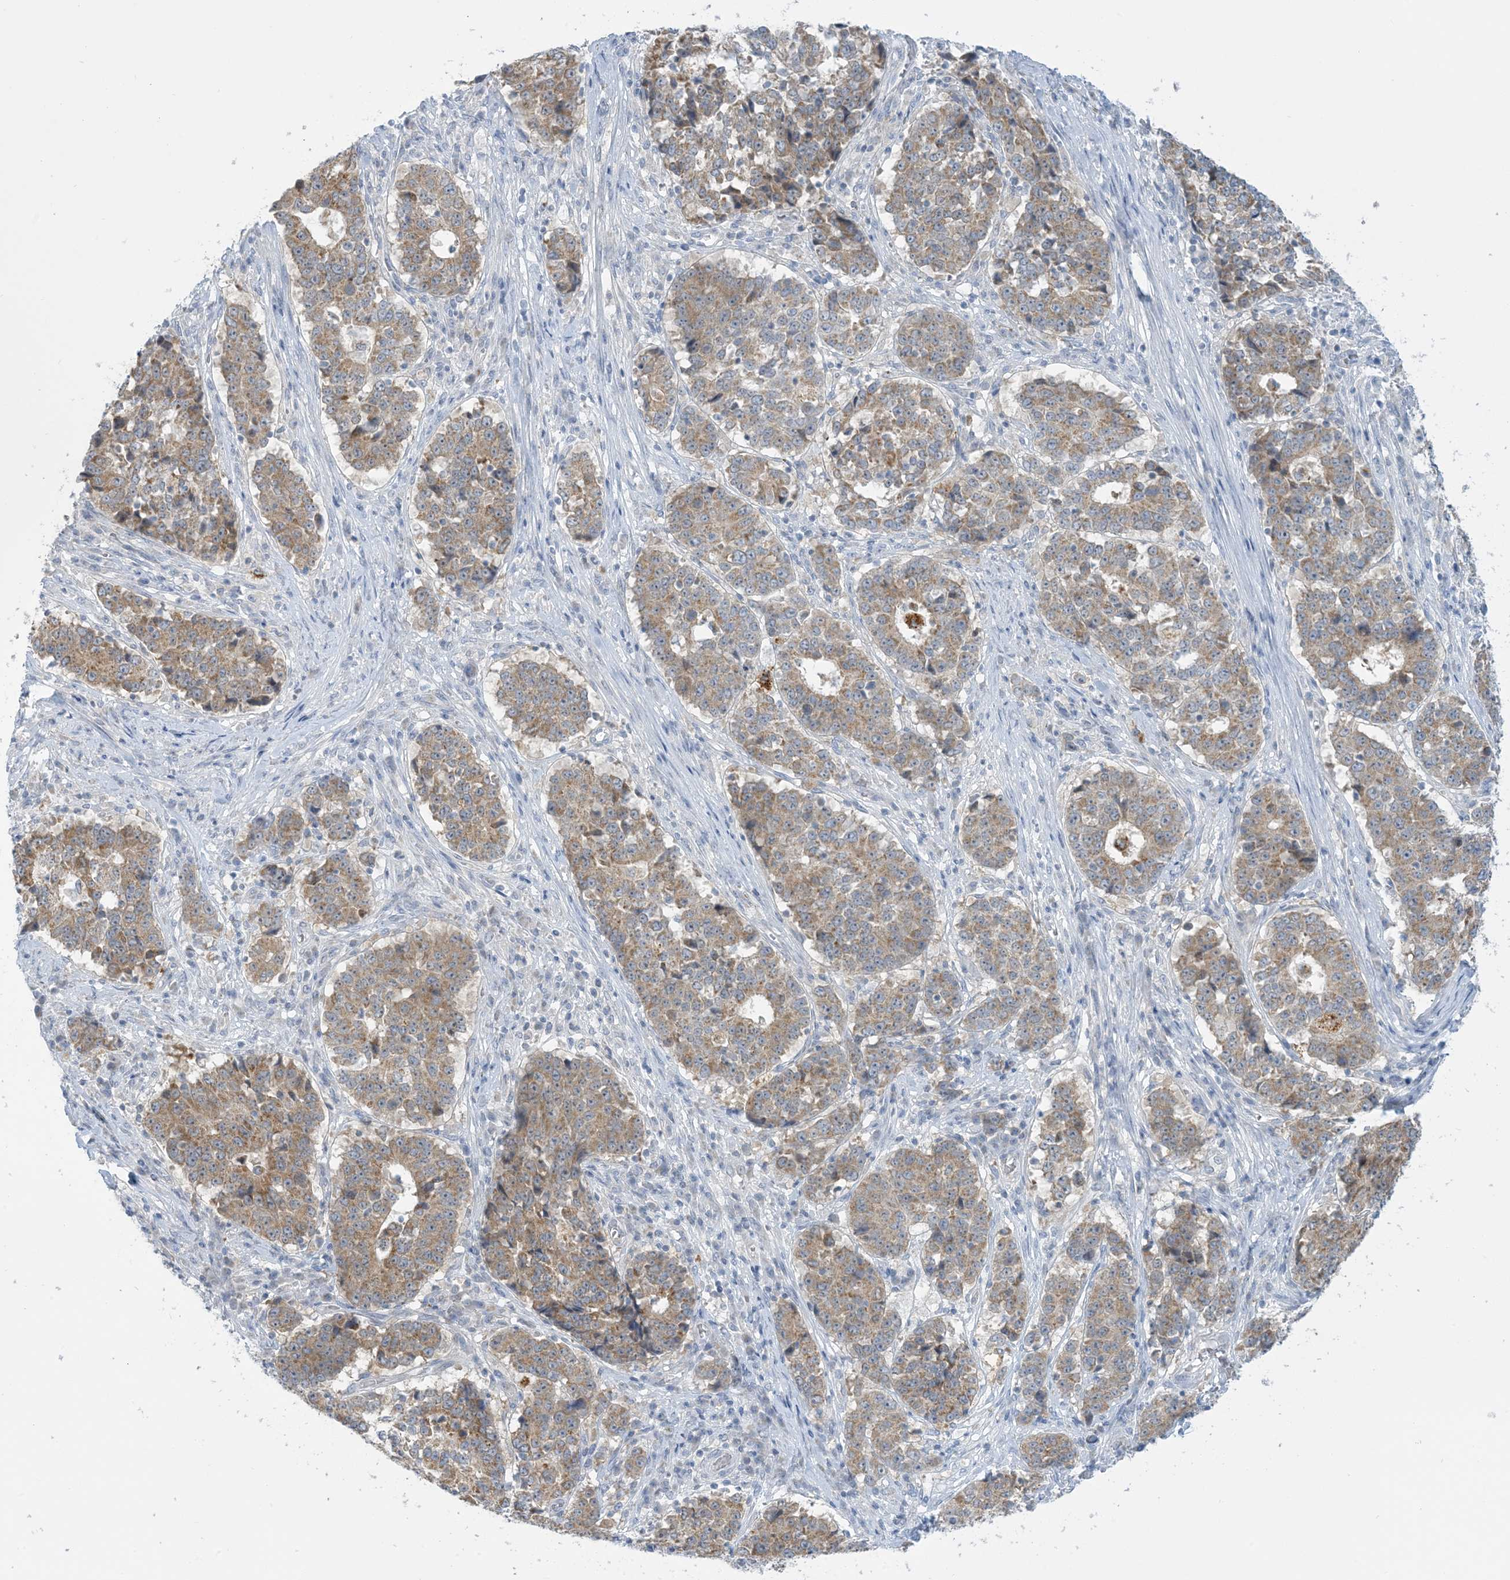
{"staining": {"intensity": "moderate", "quantity": ">75%", "location": "cytoplasmic/membranous"}, "tissue": "stomach cancer", "cell_type": "Tumor cells", "image_type": "cancer", "snomed": [{"axis": "morphology", "description": "Adenocarcinoma, NOS"}, {"axis": "topography", "description": "Stomach"}], "caption": "Immunohistochemistry (IHC) of adenocarcinoma (stomach) shows medium levels of moderate cytoplasmic/membranous expression in about >75% of tumor cells. (DAB (3,3'-diaminobenzidine) = brown stain, brightfield microscopy at high magnification).", "gene": "MRPS18A", "patient": {"sex": "male", "age": 59}}